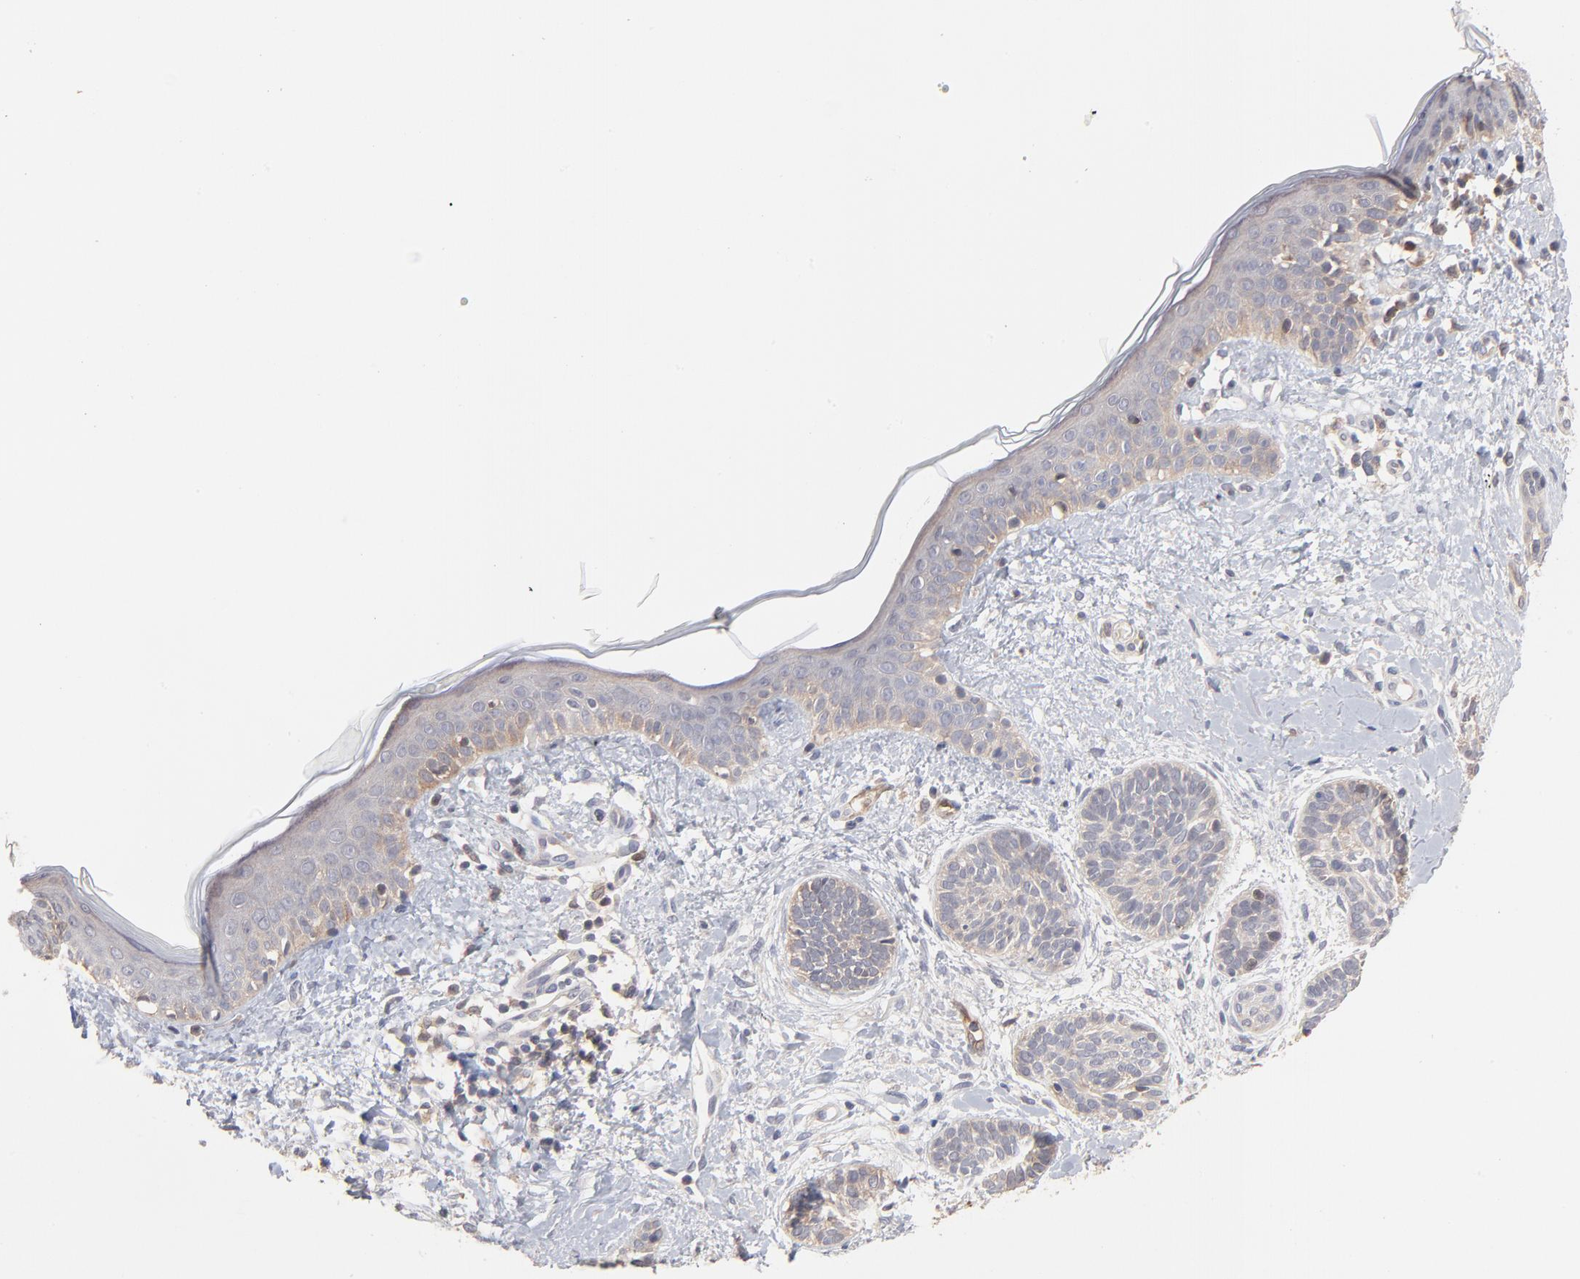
{"staining": {"intensity": "weak", "quantity": ">75%", "location": "cytoplasmic/membranous"}, "tissue": "skin cancer", "cell_type": "Tumor cells", "image_type": "cancer", "snomed": [{"axis": "morphology", "description": "Normal tissue, NOS"}, {"axis": "morphology", "description": "Basal cell carcinoma"}, {"axis": "topography", "description": "Skin"}], "caption": "Immunohistochemistry photomicrograph of human skin cancer stained for a protein (brown), which reveals low levels of weak cytoplasmic/membranous expression in approximately >75% of tumor cells.", "gene": "IVNS1ABP", "patient": {"sex": "male", "age": 63}}